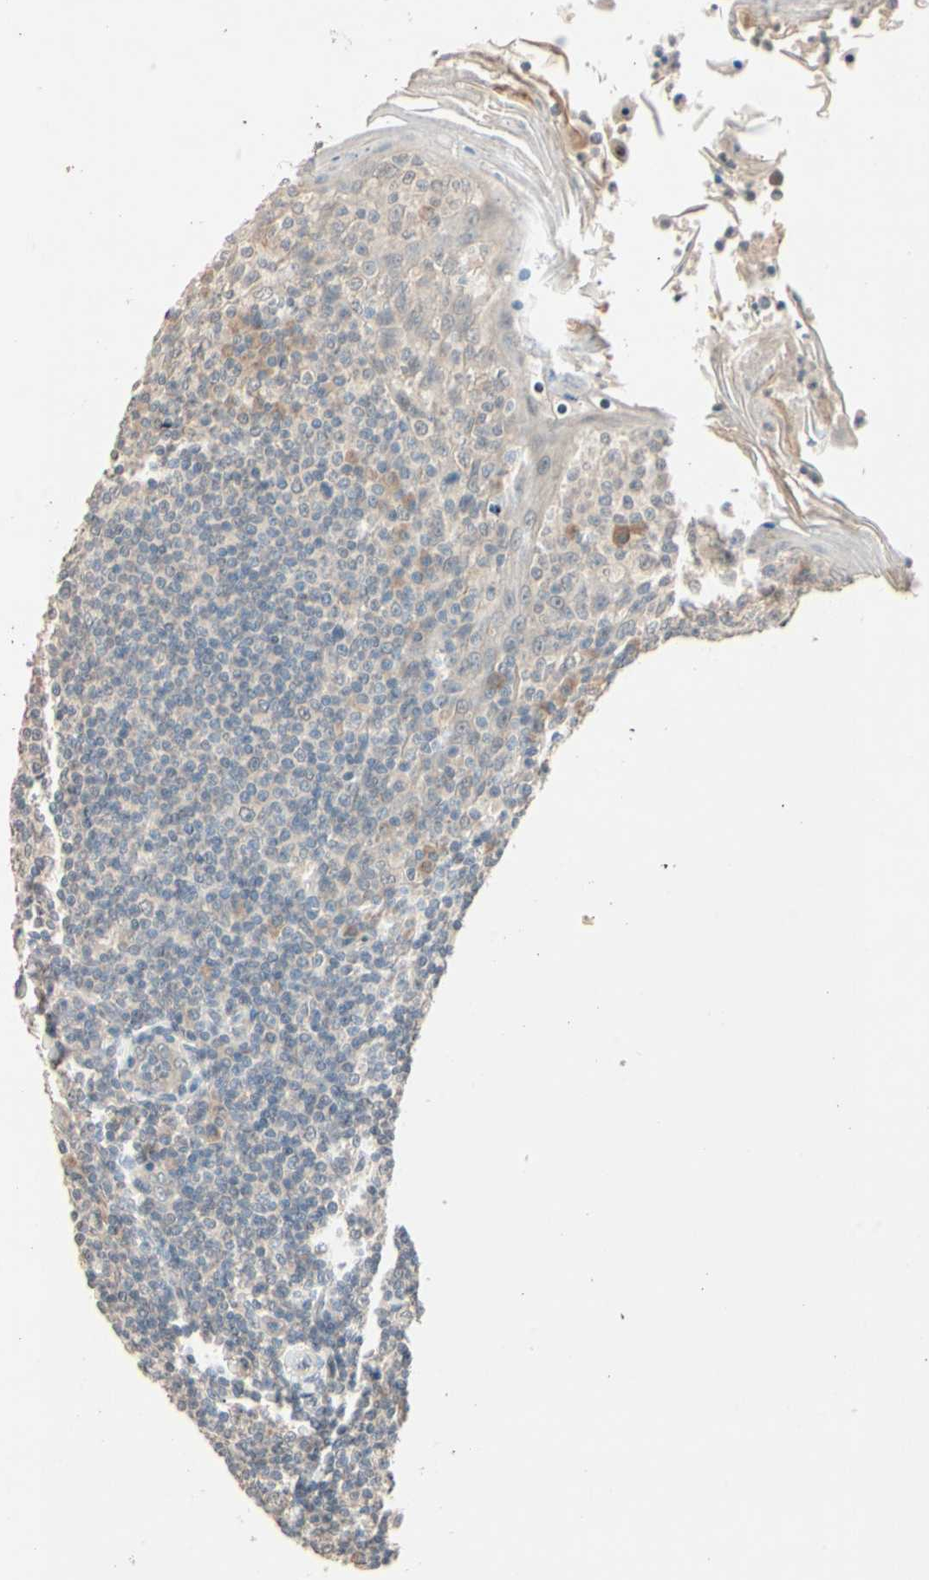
{"staining": {"intensity": "weak", "quantity": "25%-75%", "location": "cytoplasmic/membranous"}, "tissue": "tonsil", "cell_type": "Germinal center cells", "image_type": "normal", "snomed": [{"axis": "morphology", "description": "Normal tissue, NOS"}, {"axis": "topography", "description": "Tonsil"}], "caption": "Tonsil stained for a protein shows weak cytoplasmic/membranous positivity in germinal center cells. The protein of interest is stained brown, and the nuclei are stained in blue (DAB (3,3'-diaminobenzidine) IHC with brightfield microscopy, high magnification).", "gene": "ACSL5", "patient": {"sex": "male", "age": 31}}